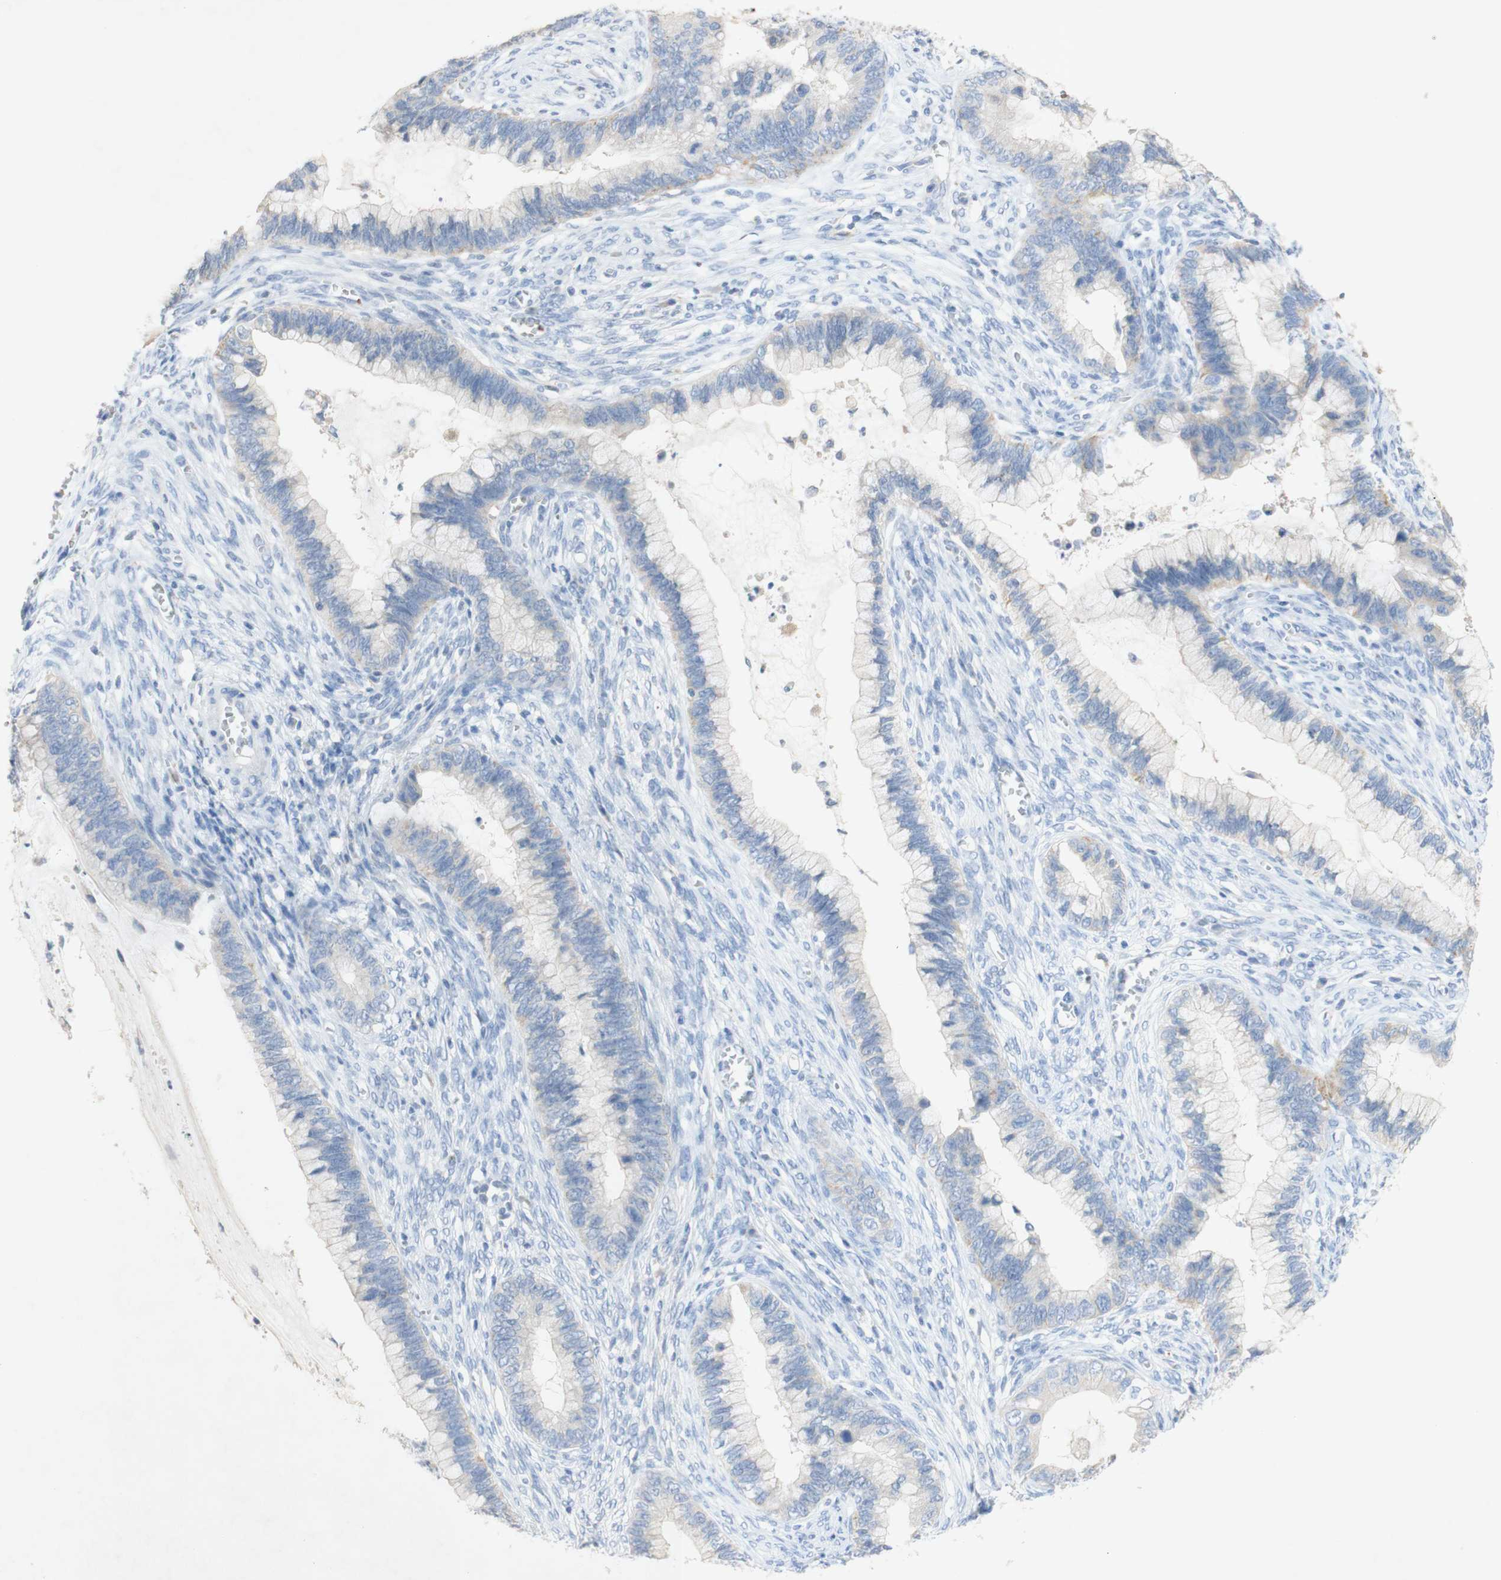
{"staining": {"intensity": "negative", "quantity": "none", "location": "none"}, "tissue": "cervical cancer", "cell_type": "Tumor cells", "image_type": "cancer", "snomed": [{"axis": "morphology", "description": "Adenocarcinoma, NOS"}, {"axis": "topography", "description": "Cervix"}], "caption": "Immunohistochemical staining of human cervical adenocarcinoma exhibits no significant staining in tumor cells. (Brightfield microscopy of DAB (3,3'-diaminobenzidine) immunohistochemistry (IHC) at high magnification).", "gene": "EPO", "patient": {"sex": "female", "age": 44}}